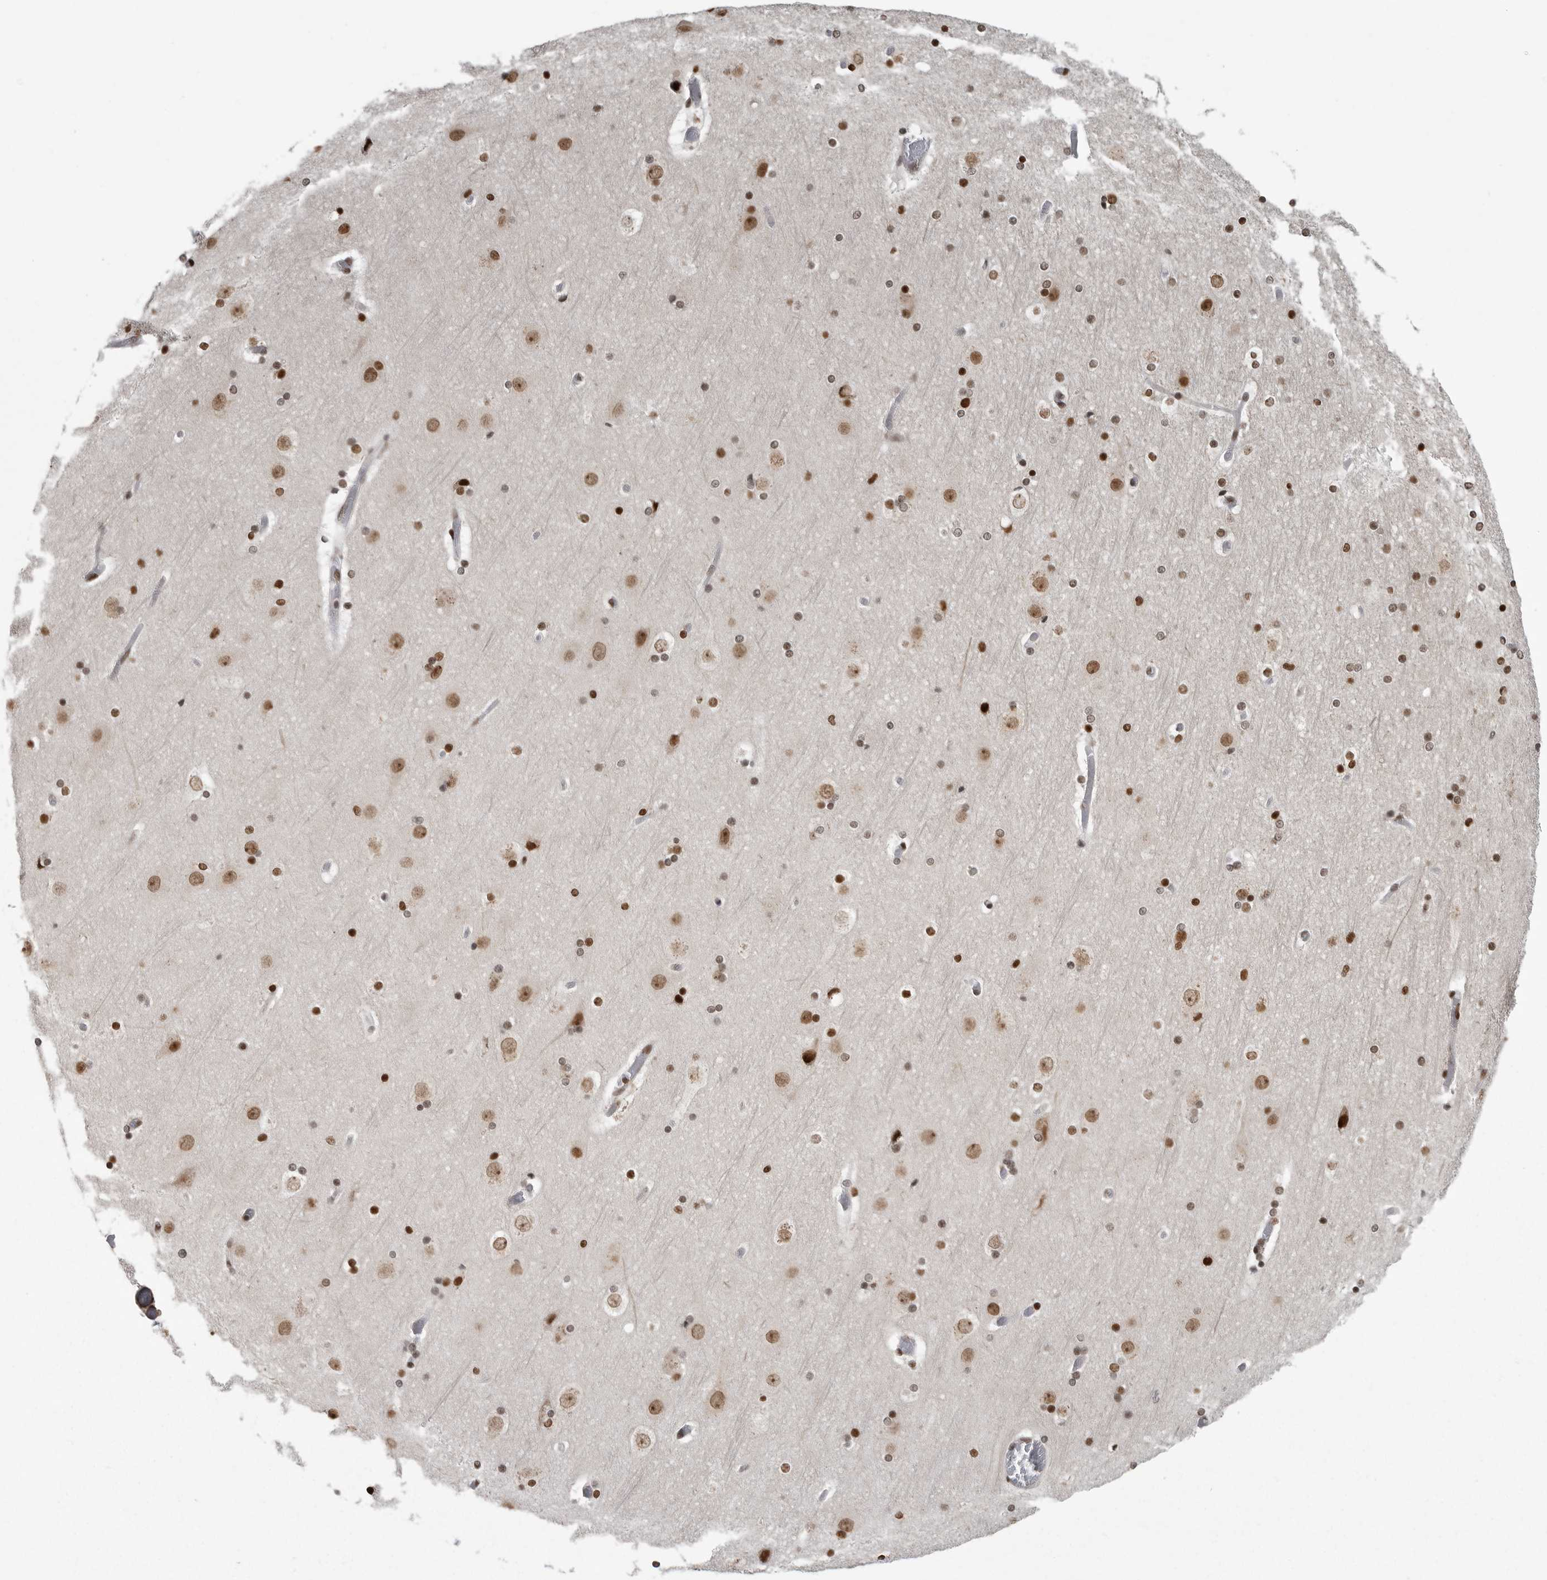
{"staining": {"intensity": "moderate", "quantity": ">75%", "location": "cytoplasmic/membranous"}, "tissue": "cerebral cortex", "cell_type": "Endothelial cells", "image_type": "normal", "snomed": [{"axis": "morphology", "description": "Normal tissue, NOS"}, {"axis": "topography", "description": "Cerebral cortex"}], "caption": "Cerebral cortex stained with a brown dye demonstrates moderate cytoplasmic/membranous positive positivity in approximately >75% of endothelial cells.", "gene": "YAF2", "patient": {"sex": "male", "age": 57}}